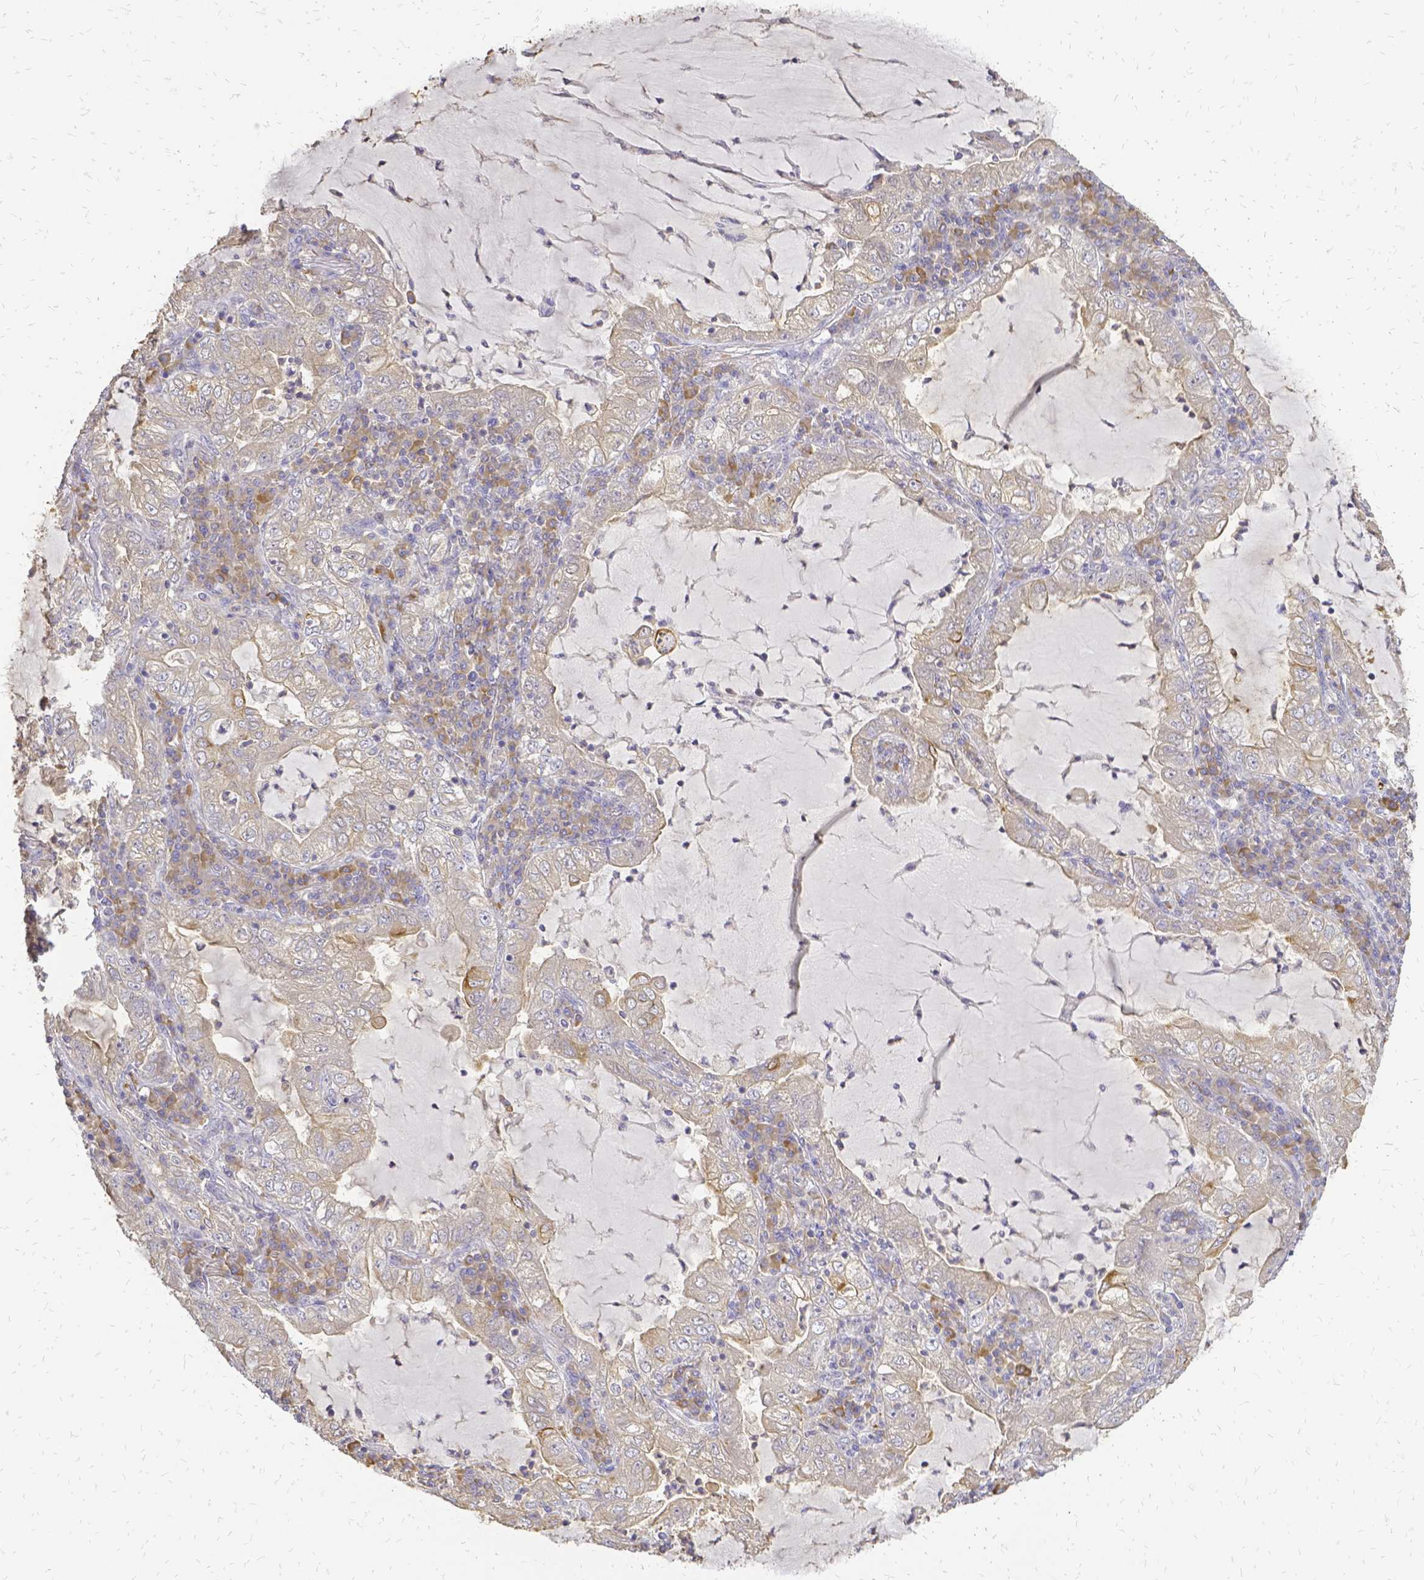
{"staining": {"intensity": "negative", "quantity": "none", "location": "none"}, "tissue": "lung cancer", "cell_type": "Tumor cells", "image_type": "cancer", "snomed": [{"axis": "morphology", "description": "Adenocarcinoma, NOS"}, {"axis": "topography", "description": "Lung"}], "caption": "Lung cancer (adenocarcinoma) was stained to show a protein in brown. There is no significant positivity in tumor cells.", "gene": "CIB1", "patient": {"sex": "female", "age": 73}}